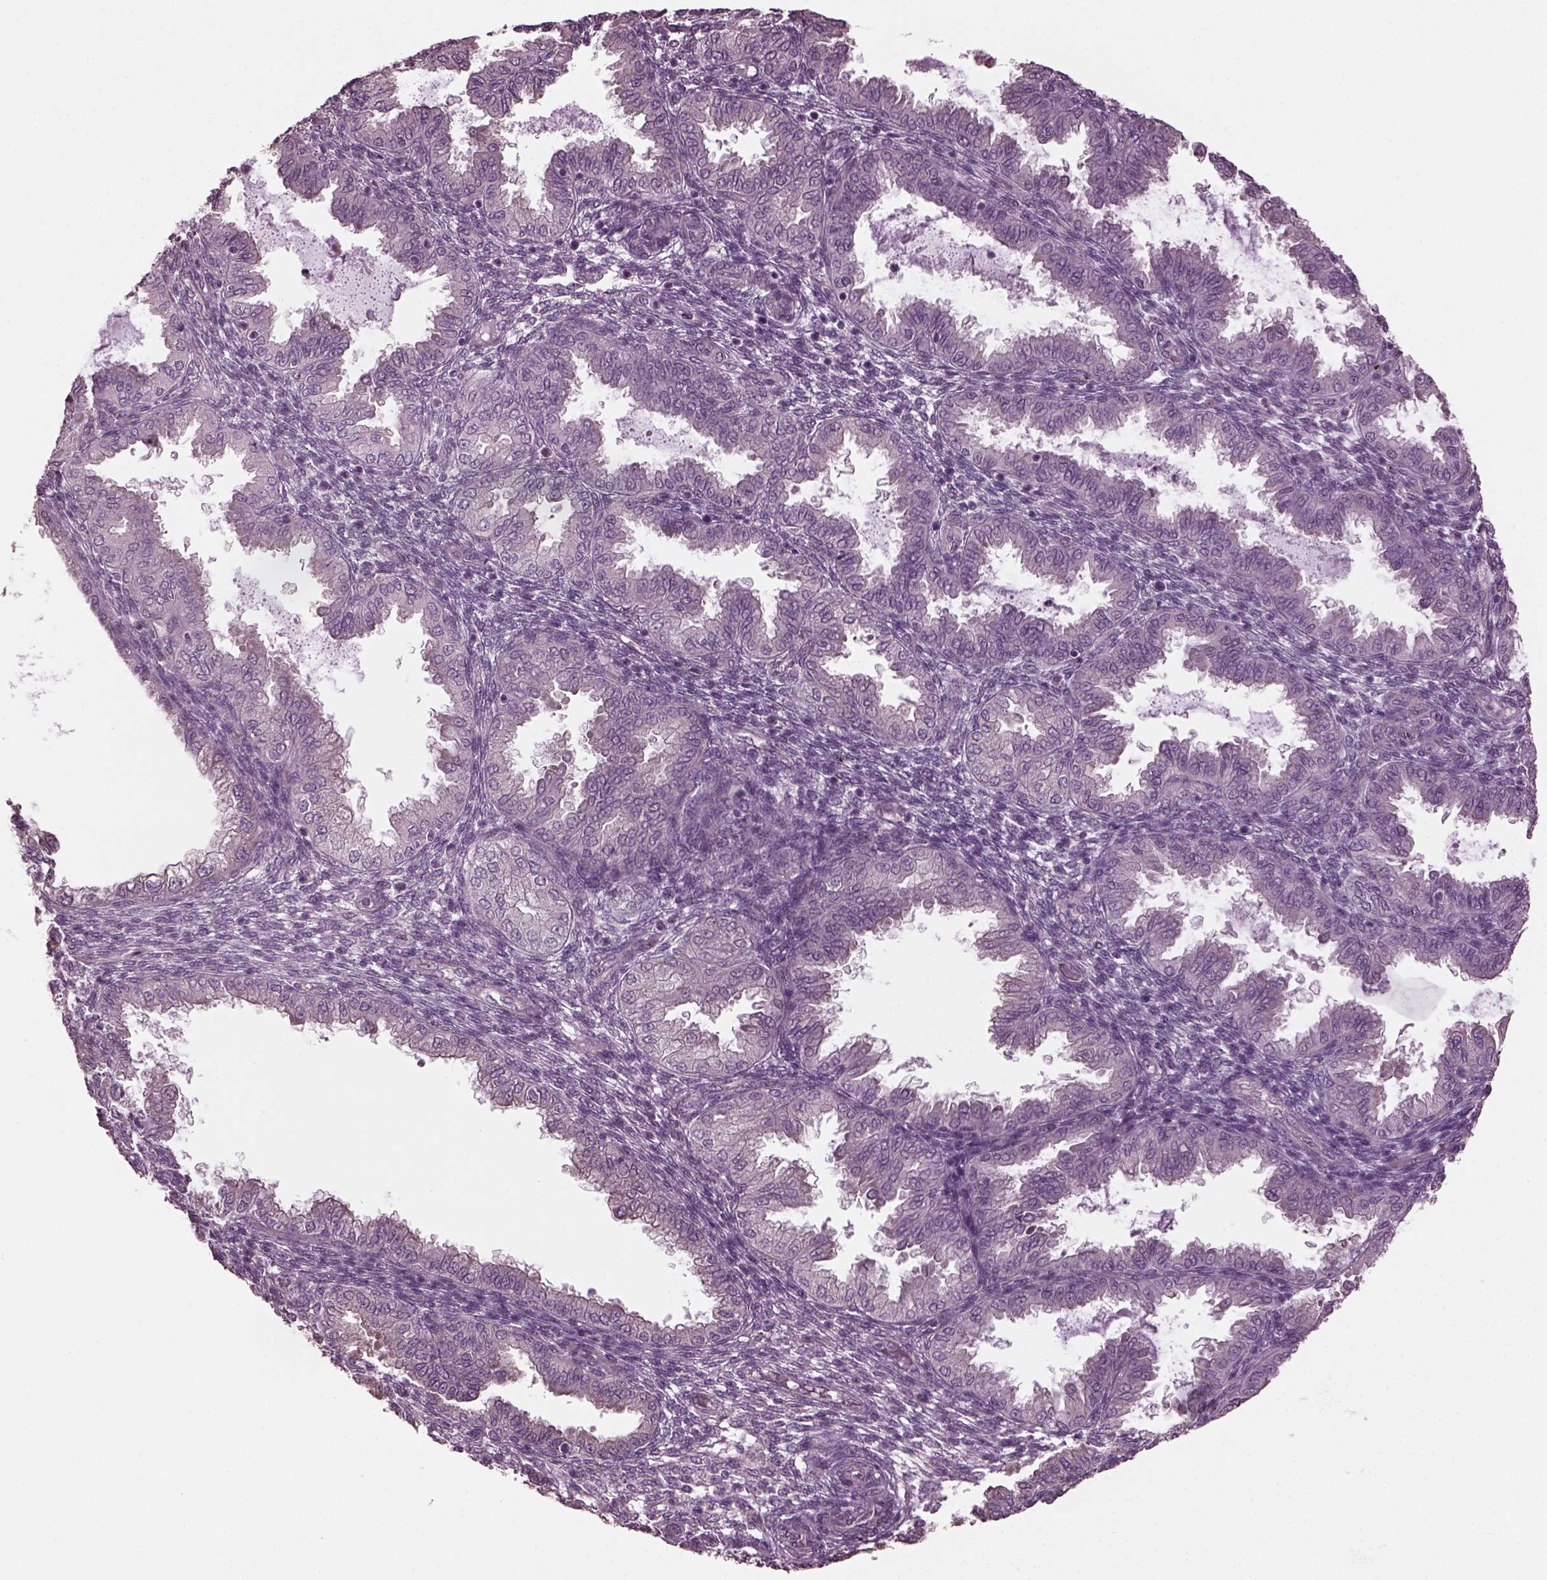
{"staining": {"intensity": "negative", "quantity": "none", "location": "none"}, "tissue": "endometrium", "cell_type": "Cells in endometrial stroma", "image_type": "normal", "snomed": [{"axis": "morphology", "description": "Normal tissue, NOS"}, {"axis": "topography", "description": "Endometrium"}], "caption": "The immunohistochemistry photomicrograph has no significant positivity in cells in endometrial stroma of endometrium.", "gene": "CABP5", "patient": {"sex": "female", "age": 33}}